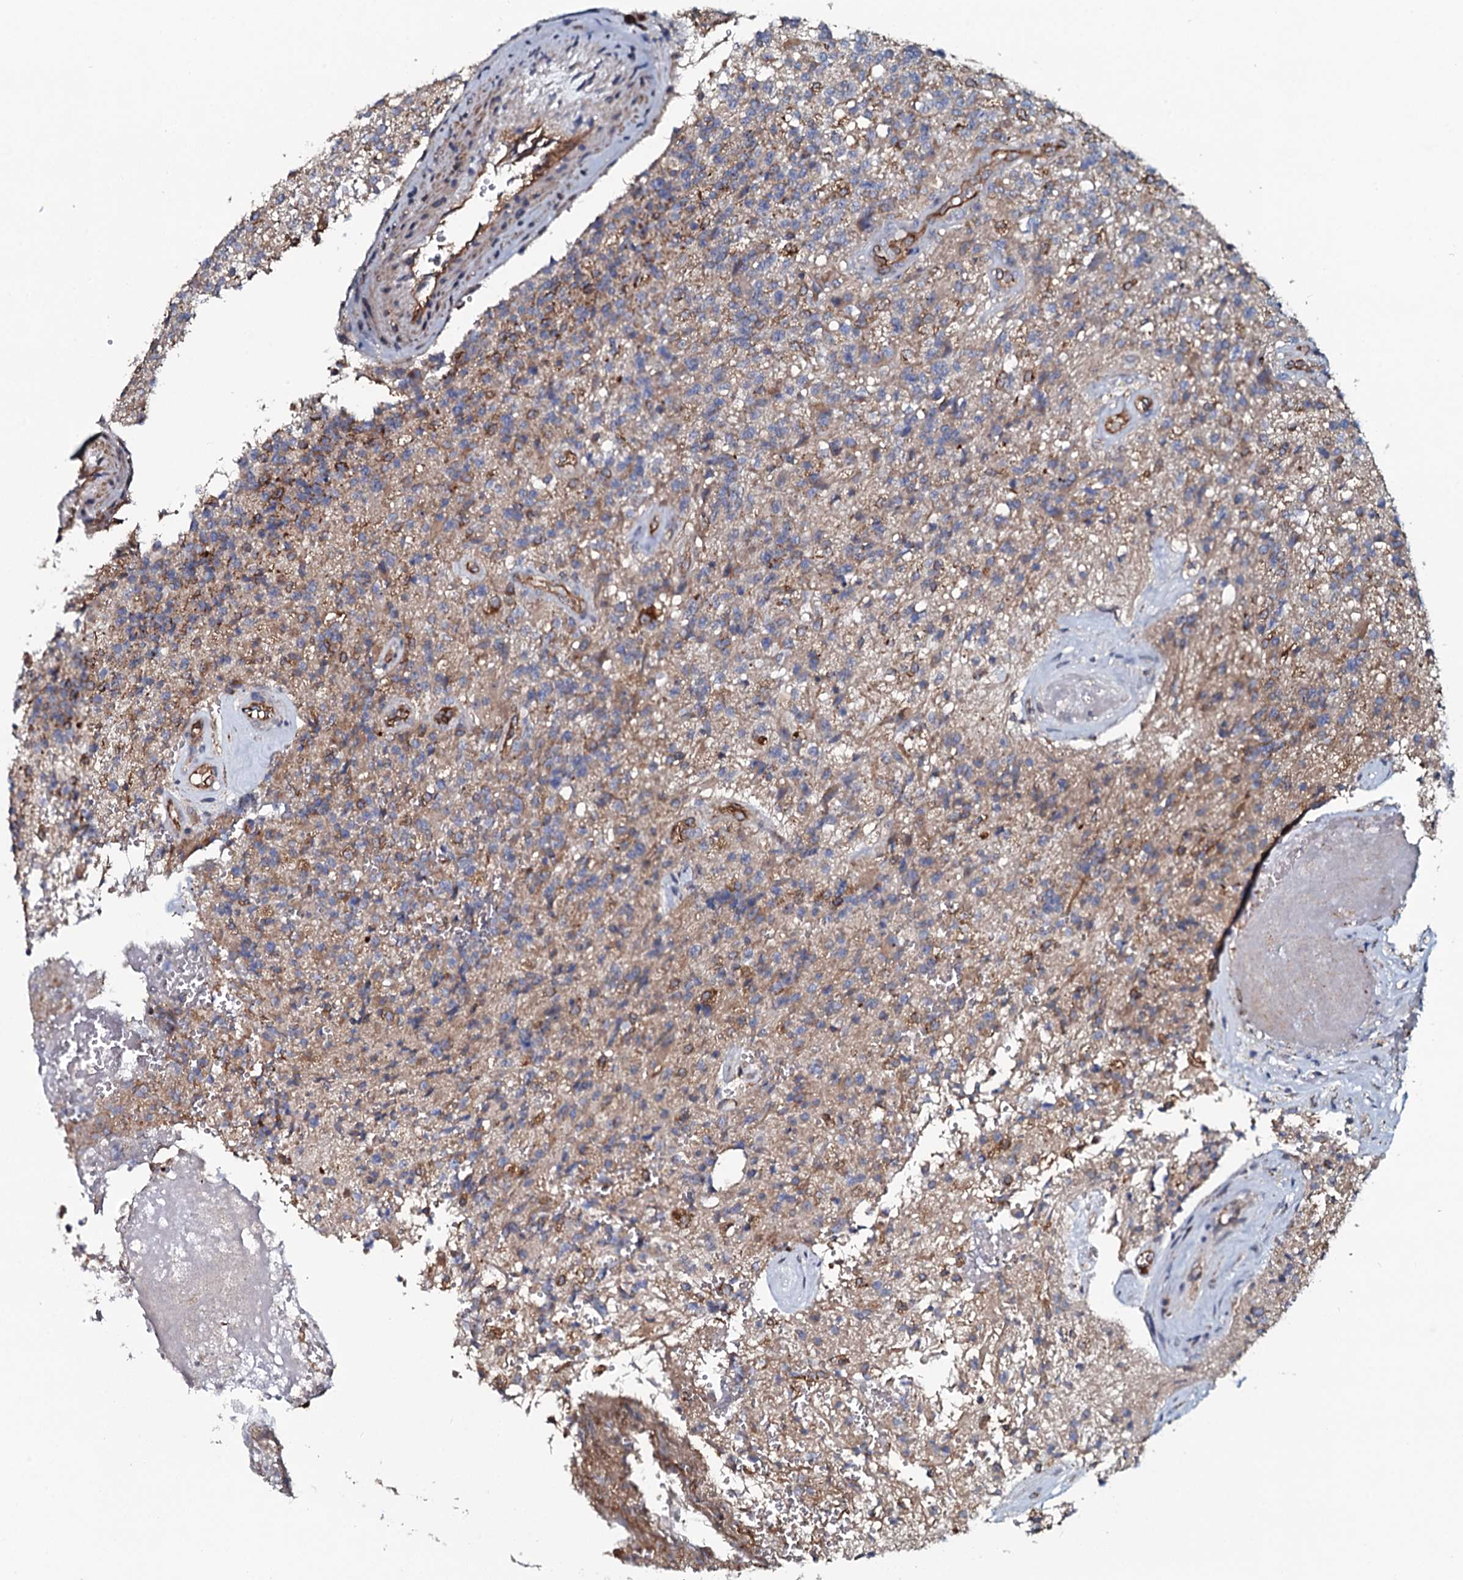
{"staining": {"intensity": "negative", "quantity": "none", "location": "none"}, "tissue": "glioma", "cell_type": "Tumor cells", "image_type": "cancer", "snomed": [{"axis": "morphology", "description": "Glioma, malignant, High grade"}, {"axis": "topography", "description": "Brain"}], "caption": "Immunohistochemical staining of glioma exhibits no significant staining in tumor cells.", "gene": "TMEM151A", "patient": {"sex": "male", "age": 56}}